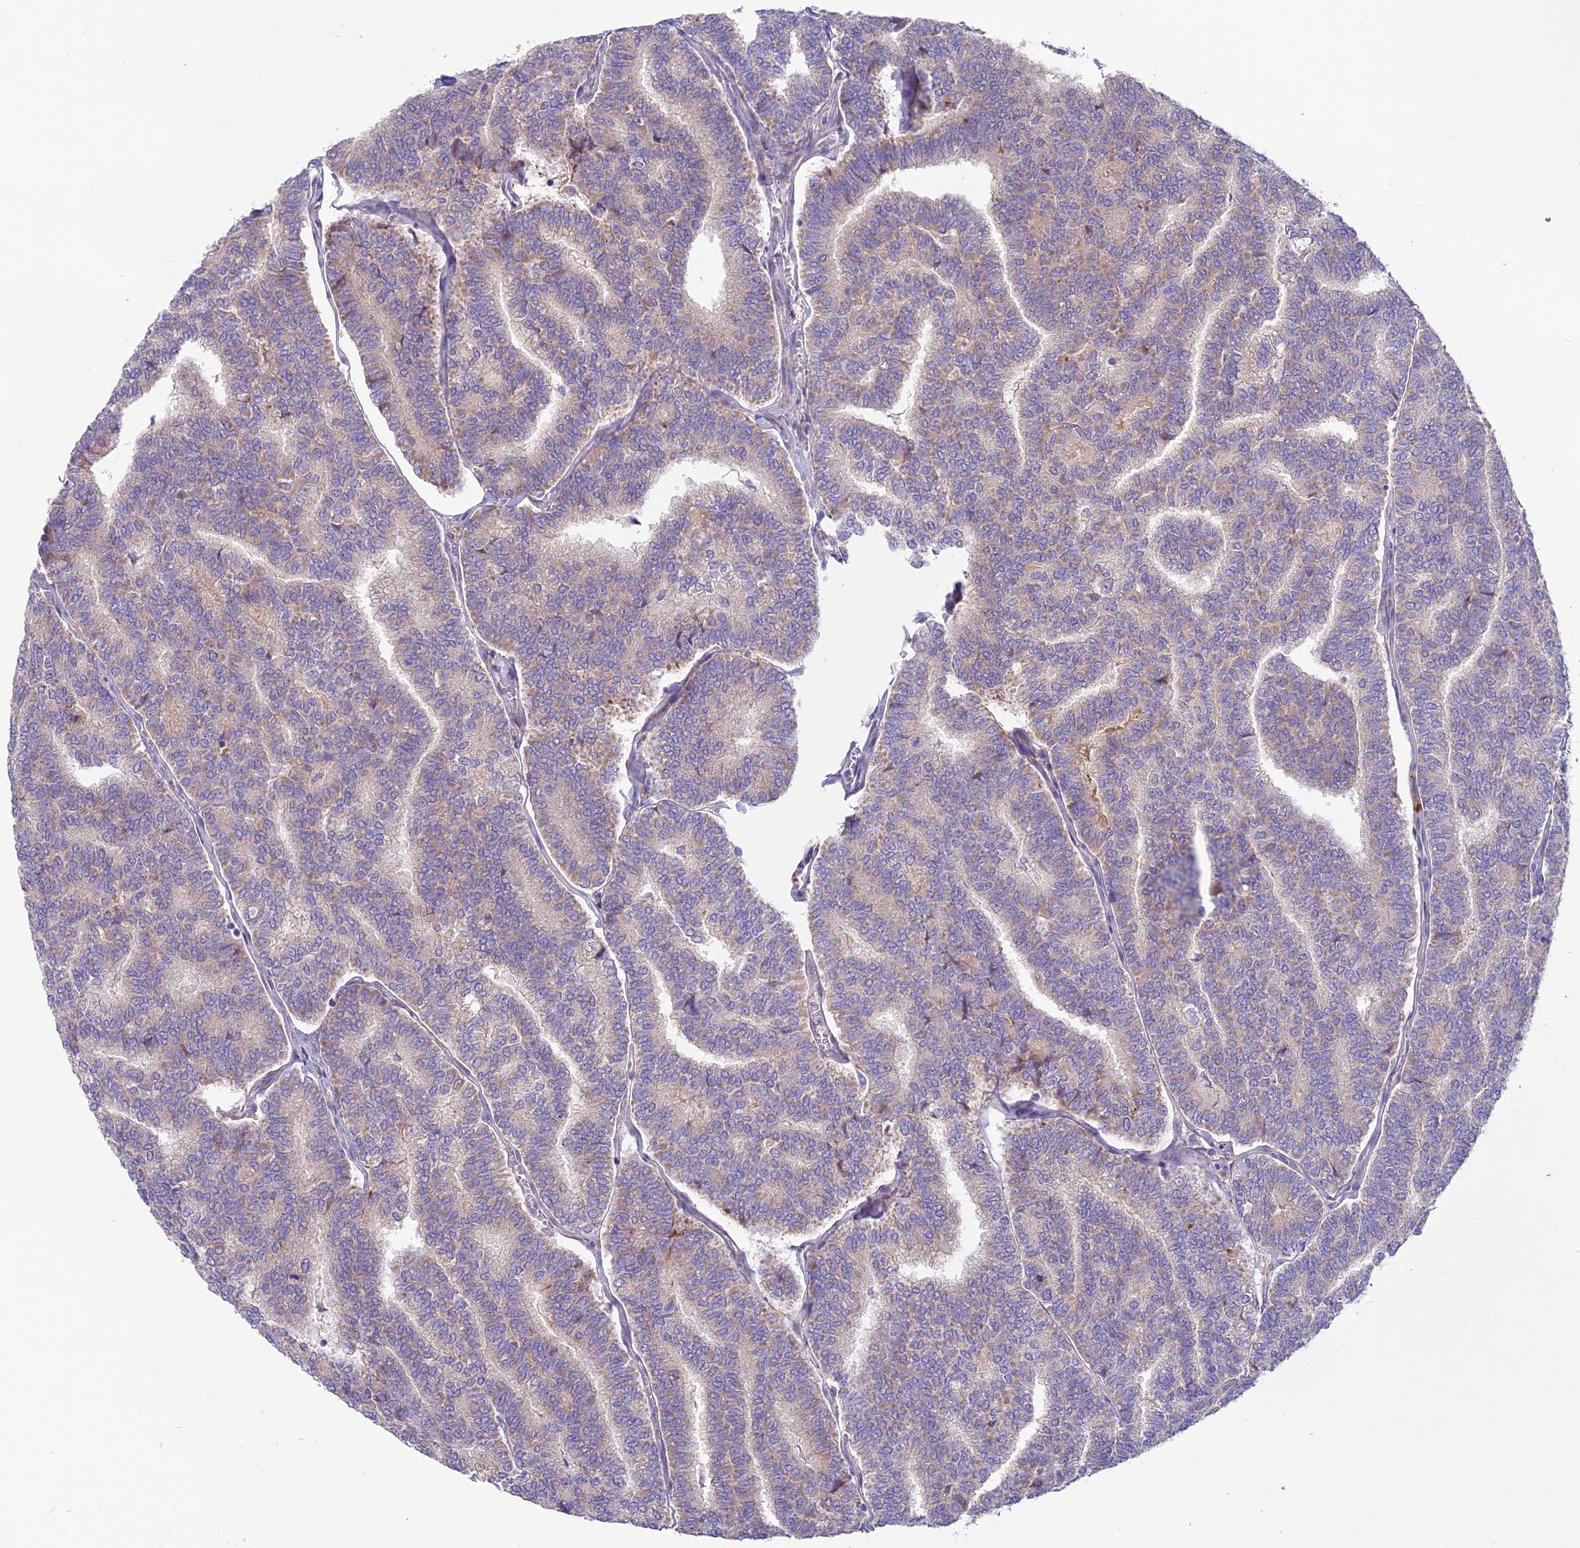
{"staining": {"intensity": "weak", "quantity": "<25%", "location": "cytoplasmic/membranous"}, "tissue": "thyroid cancer", "cell_type": "Tumor cells", "image_type": "cancer", "snomed": [{"axis": "morphology", "description": "Papillary adenocarcinoma, NOS"}, {"axis": "topography", "description": "Thyroid gland"}], "caption": "High power microscopy photomicrograph of an immunohistochemistry image of thyroid cancer (papillary adenocarcinoma), revealing no significant staining in tumor cells.", "gene": "COG8", "patient": {"sex": "female", "age": 35}}